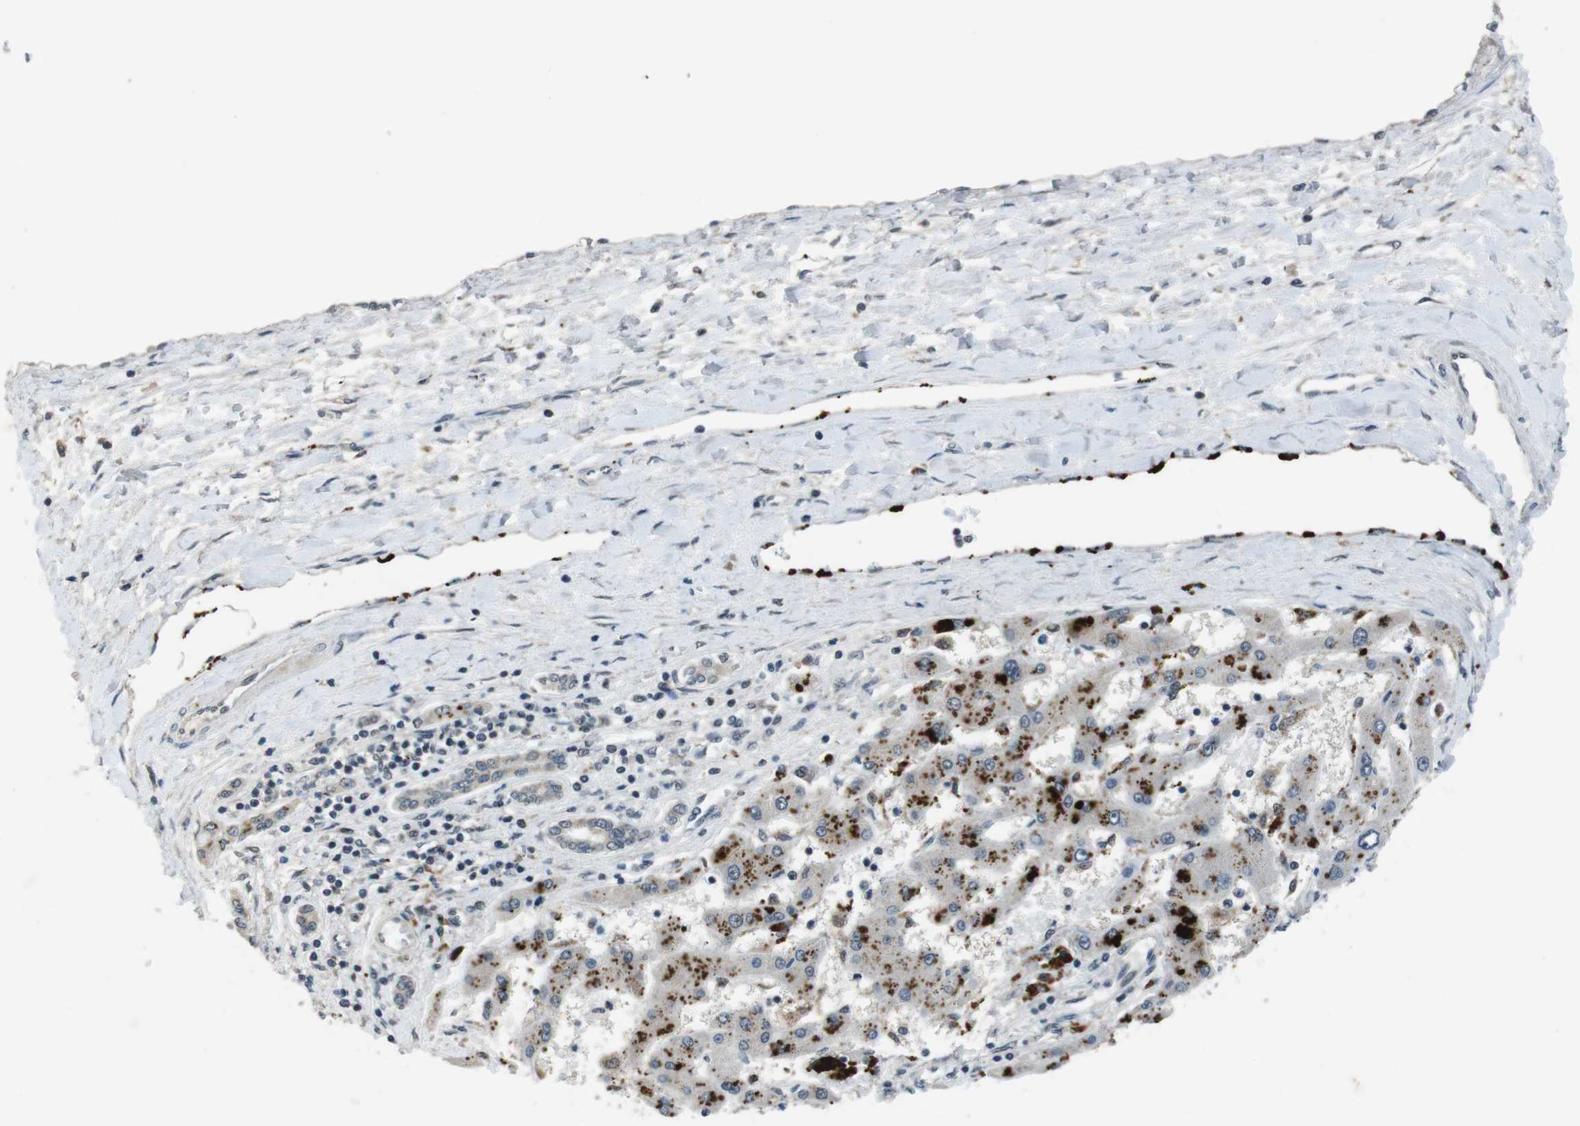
{"staining": {"intensity": "moderate", "quantity": "25%-75%", "location": "cytoplasmic/membranous,nuclear"}, "tissue": "liver cancer", "cell_type": "Tumor cells", "image_type": "cancer", "snomed": [{"axis": "morphology", "description": "Carcinoma, Hepatocellular, NOS"}, {"axis": "topography", "description": "Liver"}], "caption": "Immunohistochemical staining of human liver cancer exhibits medium levels of moderate cytoplasmic/membranous and nuclear protein positivity in approximately 25%-75% of tumor cells. The staining was performed using DAB, with brown indicating positive protein expression. Nuclei are stained blue with hematoxylin.", "gene": "USP7", "patient": {"sex": "female", "age": 61}}